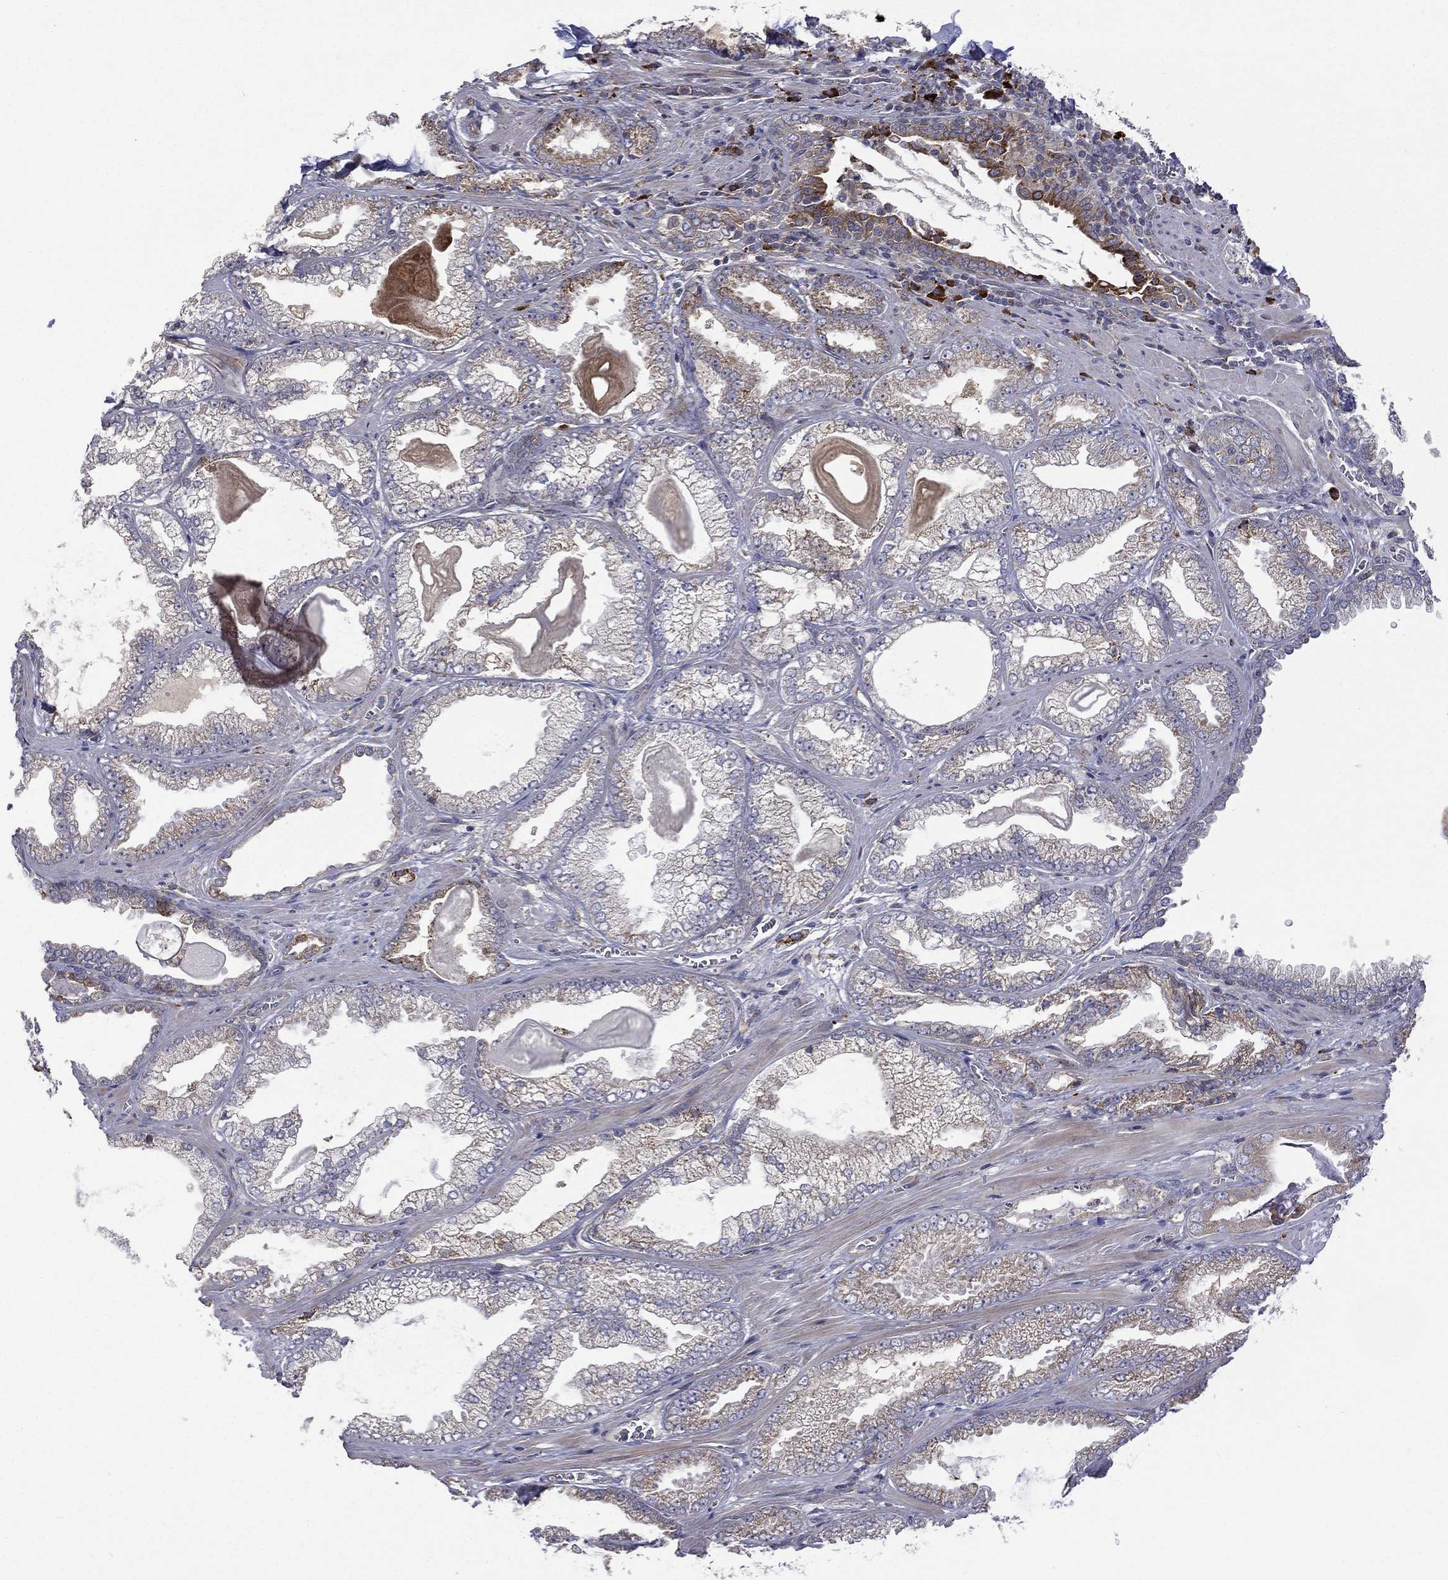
{"staining": {"intensity": "weak", "quantity": "<25%", "location": "cytoplasmic/membranous"}, "tissue": "prostate cancer", "cell_type": "Tumor cells", "image_type": "cancer", "snomed": [{"axis": "morphology", "description": "Adenocarcinoma, Low grade"}, {"axis": "topography", "description": "Prostate"}], "caption": "An image of low-grade adenocarcinoma (prostate) stained for a protein demonstrates no brown staining in tumor cells.", "gene": "C20orf96", "patient": {"sex": "male", "age": 57}}